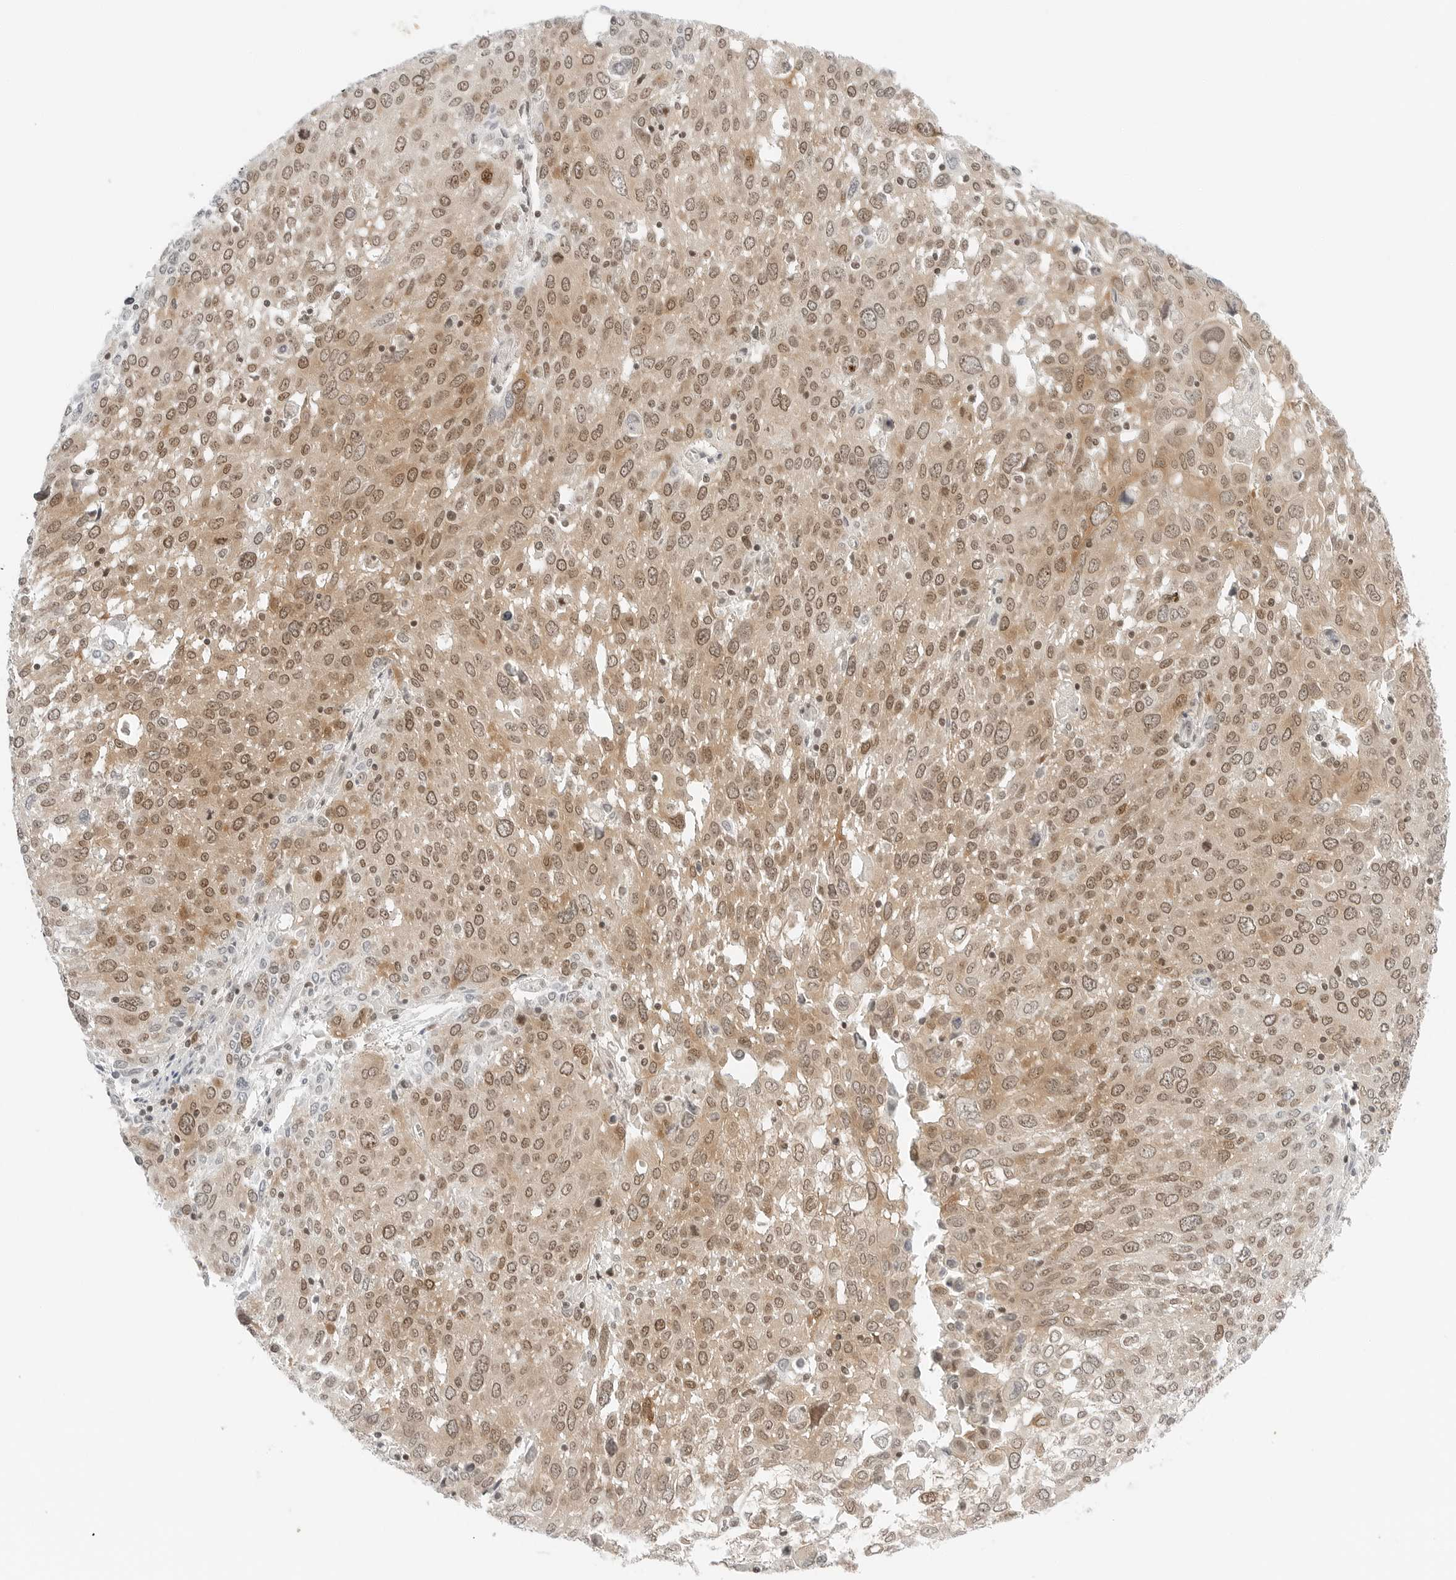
{"staining": {"intensity": "moderate", "quantity": ">75%", "location": "cytoplasmic/membranous,nuclear"}, "tissue": "lung cancer", "cell_type": "Tumor cells", "image_type": "cancer", "snomed": [{"axis": "morphology", "description": "Squamous cell carcinoma, NOS"}, {"axis": "topography", "description": "Lung"}], "caption": "Moderate cytoplasmic/membranous and nuclear protein expression is identified in approximately >75% of tumor cells in lung squamous cell carcinoma. (DAB IHC with brightfield microscopy, high magnification).", "gene": "CRTC2", "patient": {"sex": "male", "age": 65}}